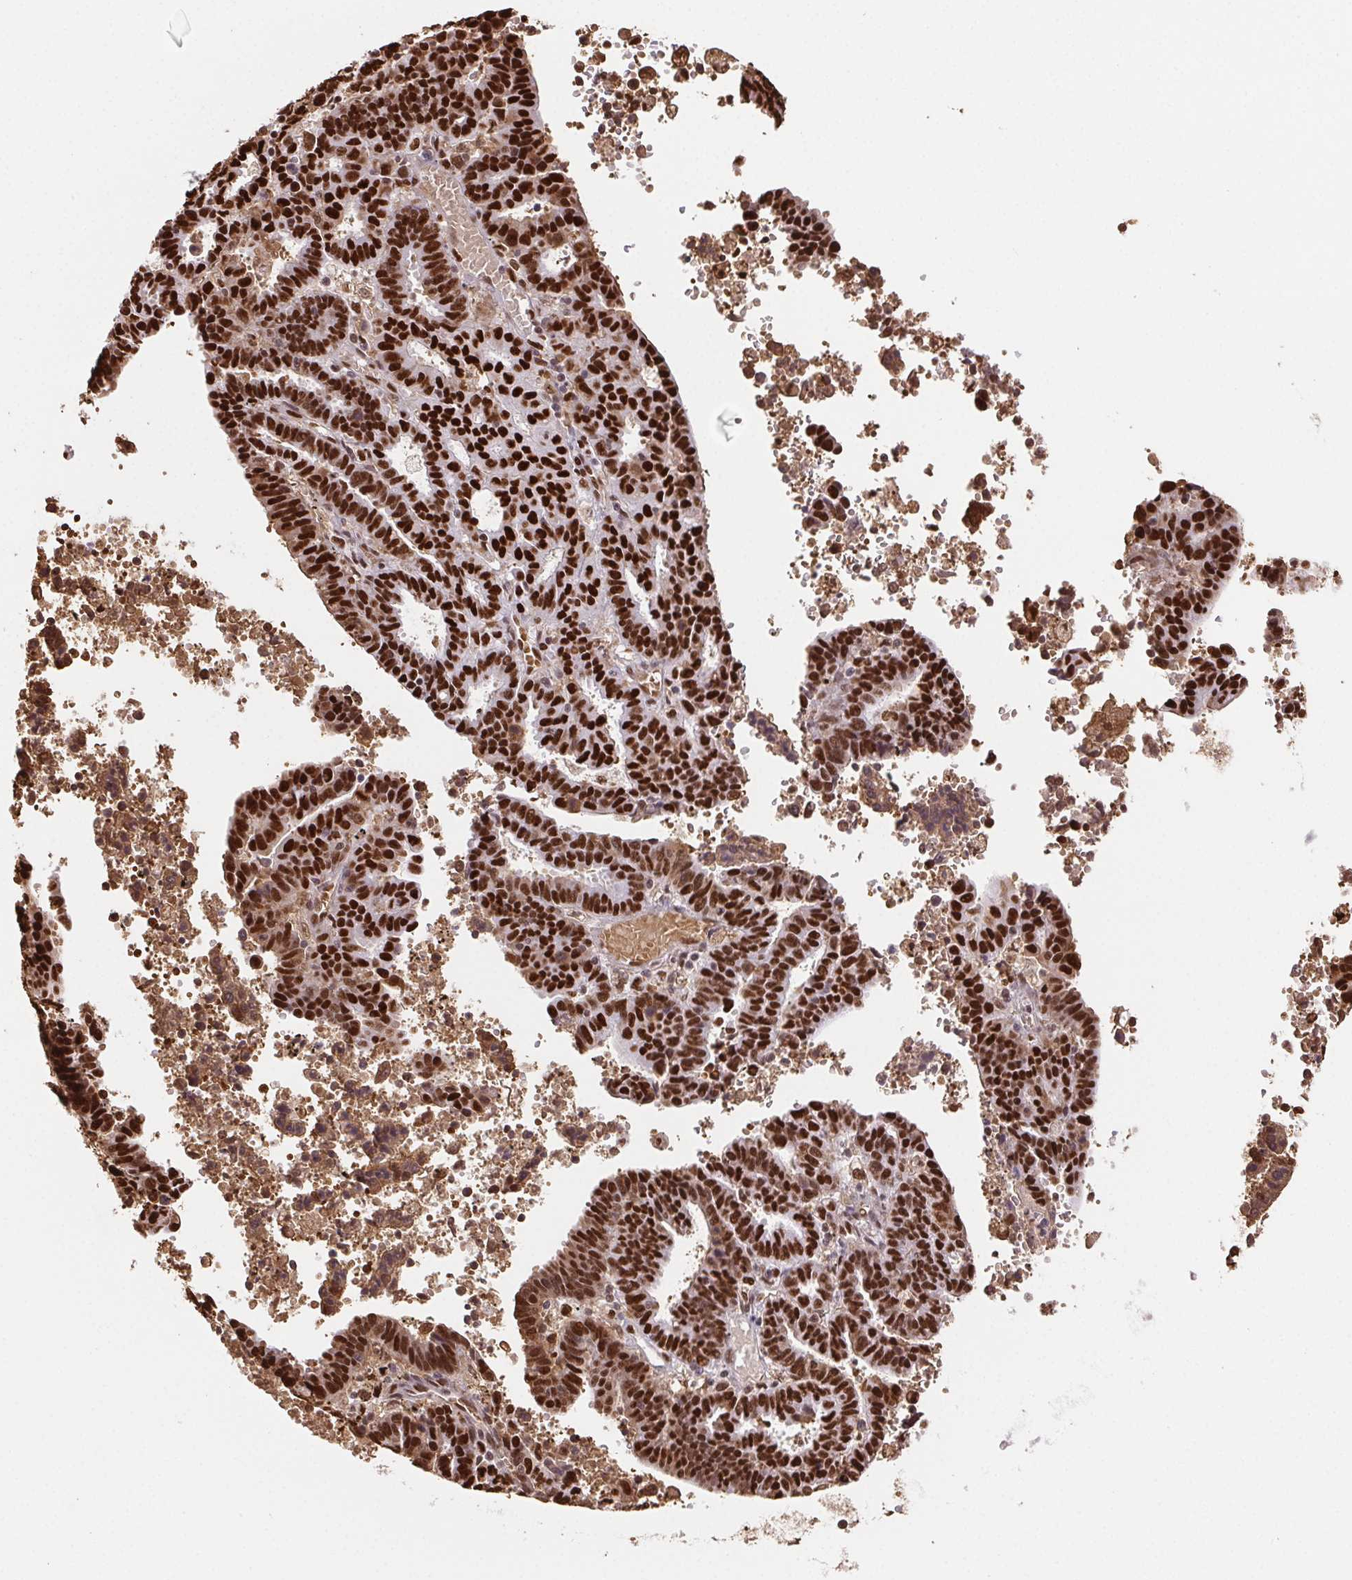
{"staining": {"intensity": "strong", "quantity": ">75%", "location": "nuclear"}, "tissue": "endometrial cancer", "cell_type": "Tumor cells", "image_type": "cancer", "snomed": [{"axis": "morphology", "description": "Adenocarcinoma, NOS"}, {"axis": "topography", "description": "Uterus"}], "caption": "DAB immunohistochemical staining of endometrial cancer displays strong nuclear protein staining in about >75% of tumor cells.", "gene": "SET", "patient": {"sex": "female", "age": 83}}